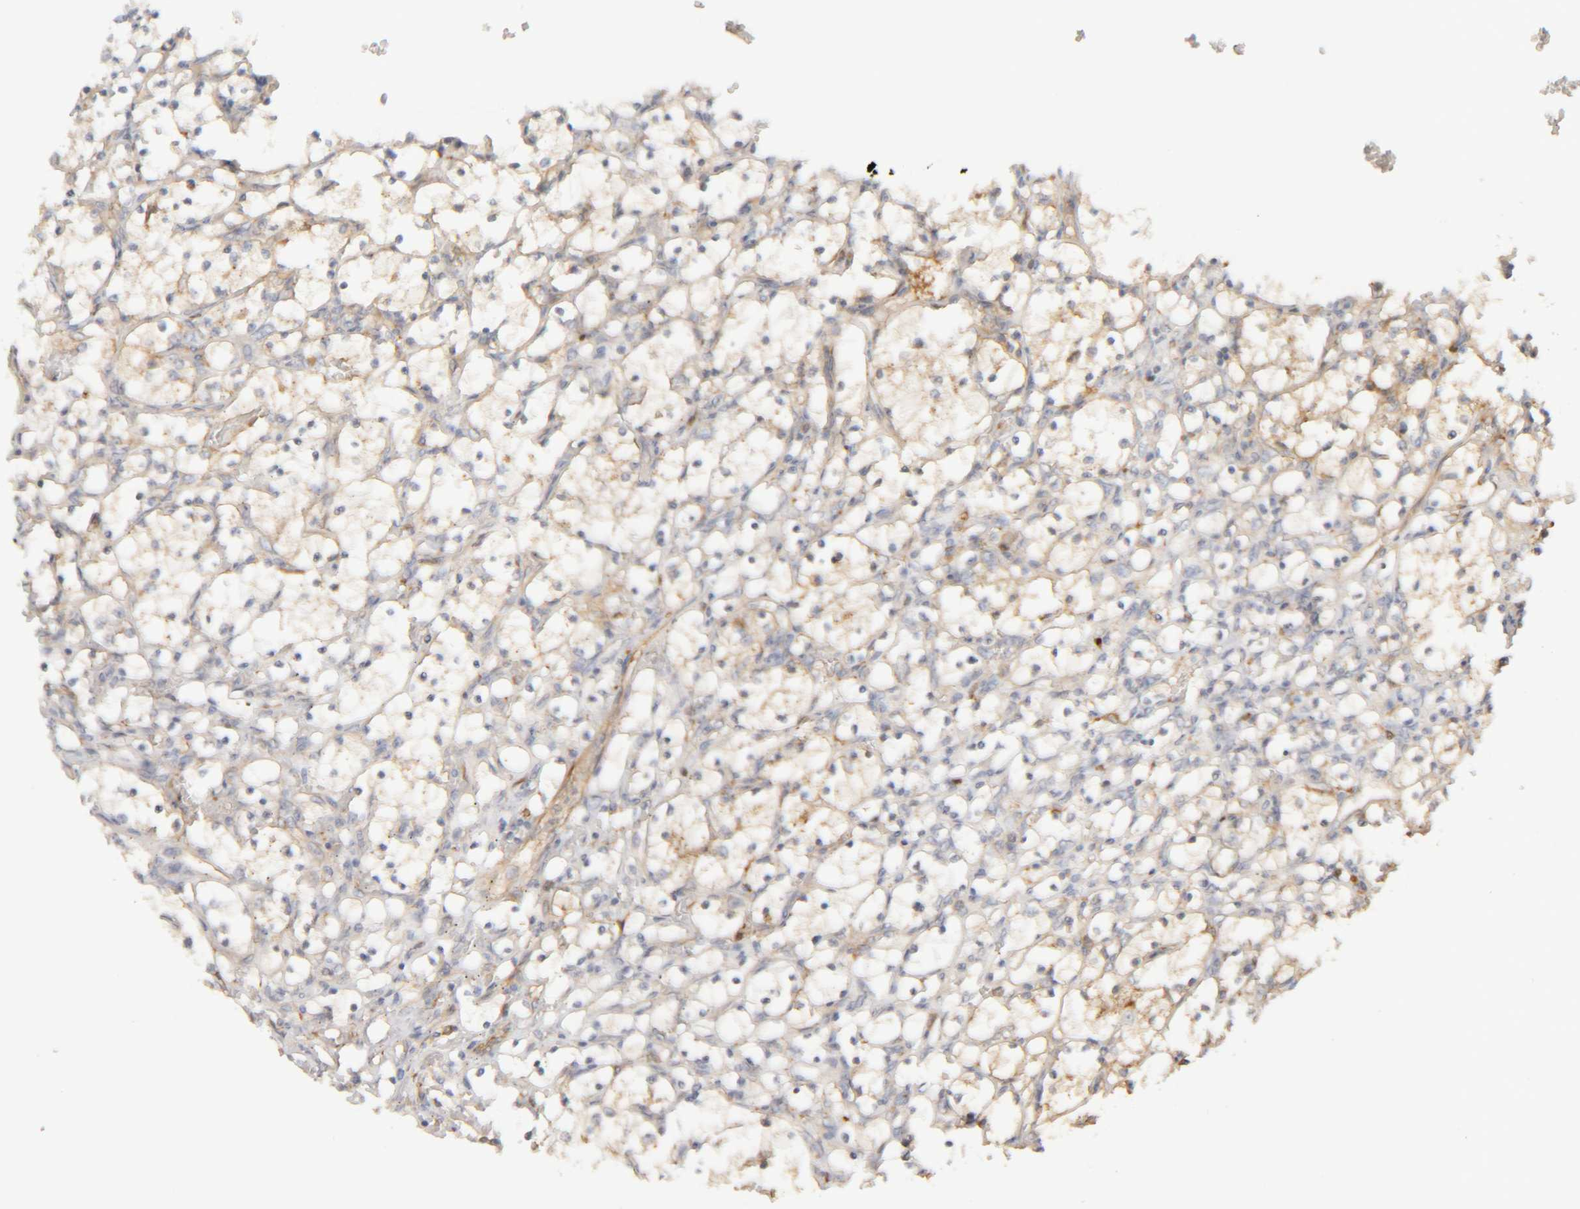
{"staining": {"intensity": "negative", "quantity": "none", "location": "none"}, "tissue": "renal cancer", "cell_type": "Tumor cells", "image_type": "cancer", "snomed": [{"axis": "morphology", "description": "Adenocarcinoma, NOS"}, {"axis": "topography", "description": "Kidney"}], "caption": "Tumor cells are negative for protein expression in human renal cancer.", "gene": "TMEM192", "patient": {"sex": "female", "age": 69}}